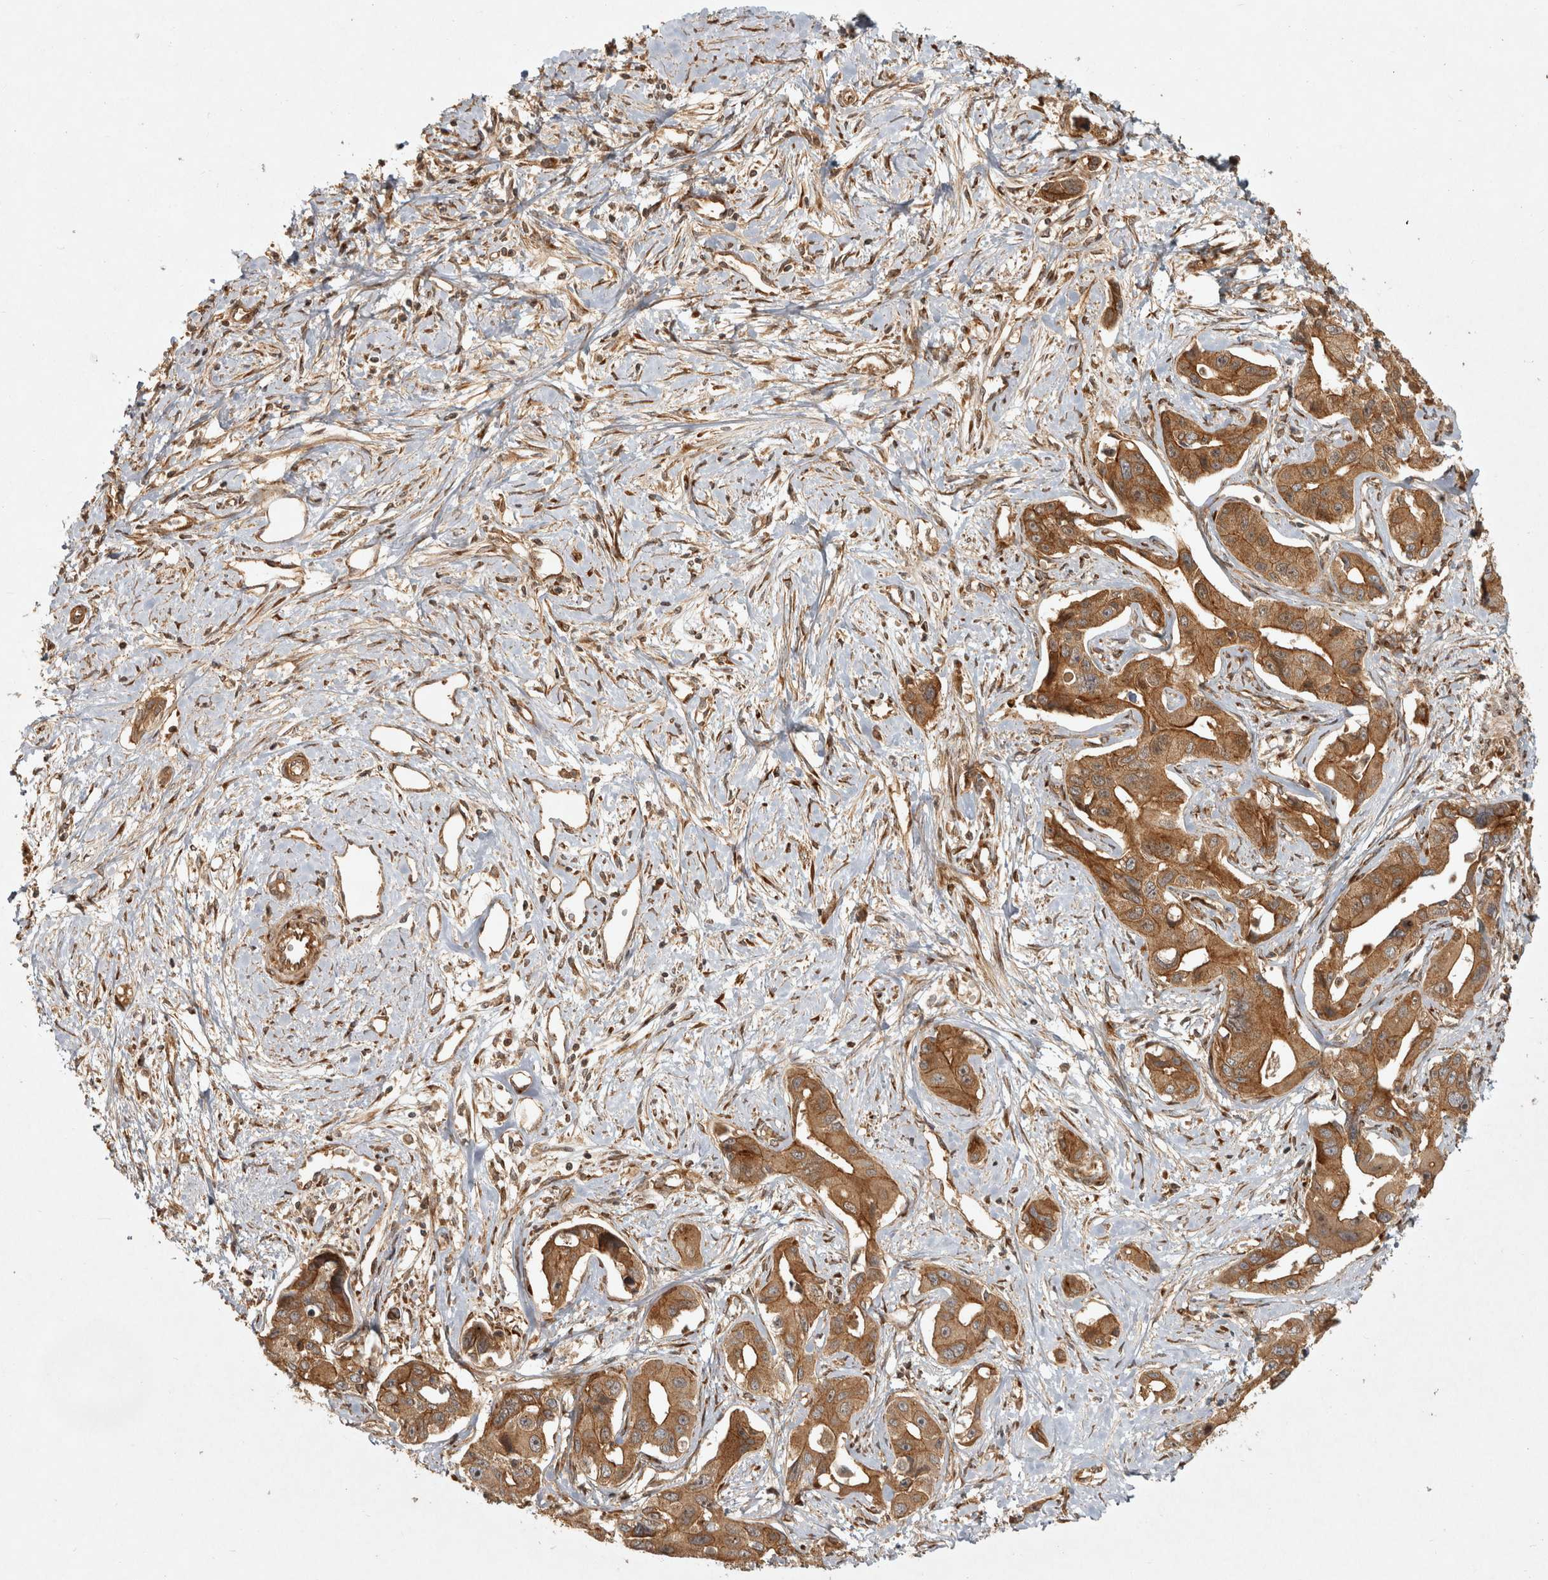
{"staining": {"intensity": "moderate", "quantity": ">75%", "location": "cytoplasmic/membranous"}, "tissue": "liver cancer", "cell_type": "Tumor cells", "image_type": "cancer", "snomed": [{"axis": "morphology", "description": "Cholangiocarcinoma"}, {"axis": "topography", "description": "Liver"}], "caption": "IHC (DAB) staining of human liver cholangiocarcinoma shows moderate cytoplasmic/membranous protein staining in about >75% of tumor cells.", "gene": "CAMSAP2", "patient": {"sex": "male", "age": 59}}